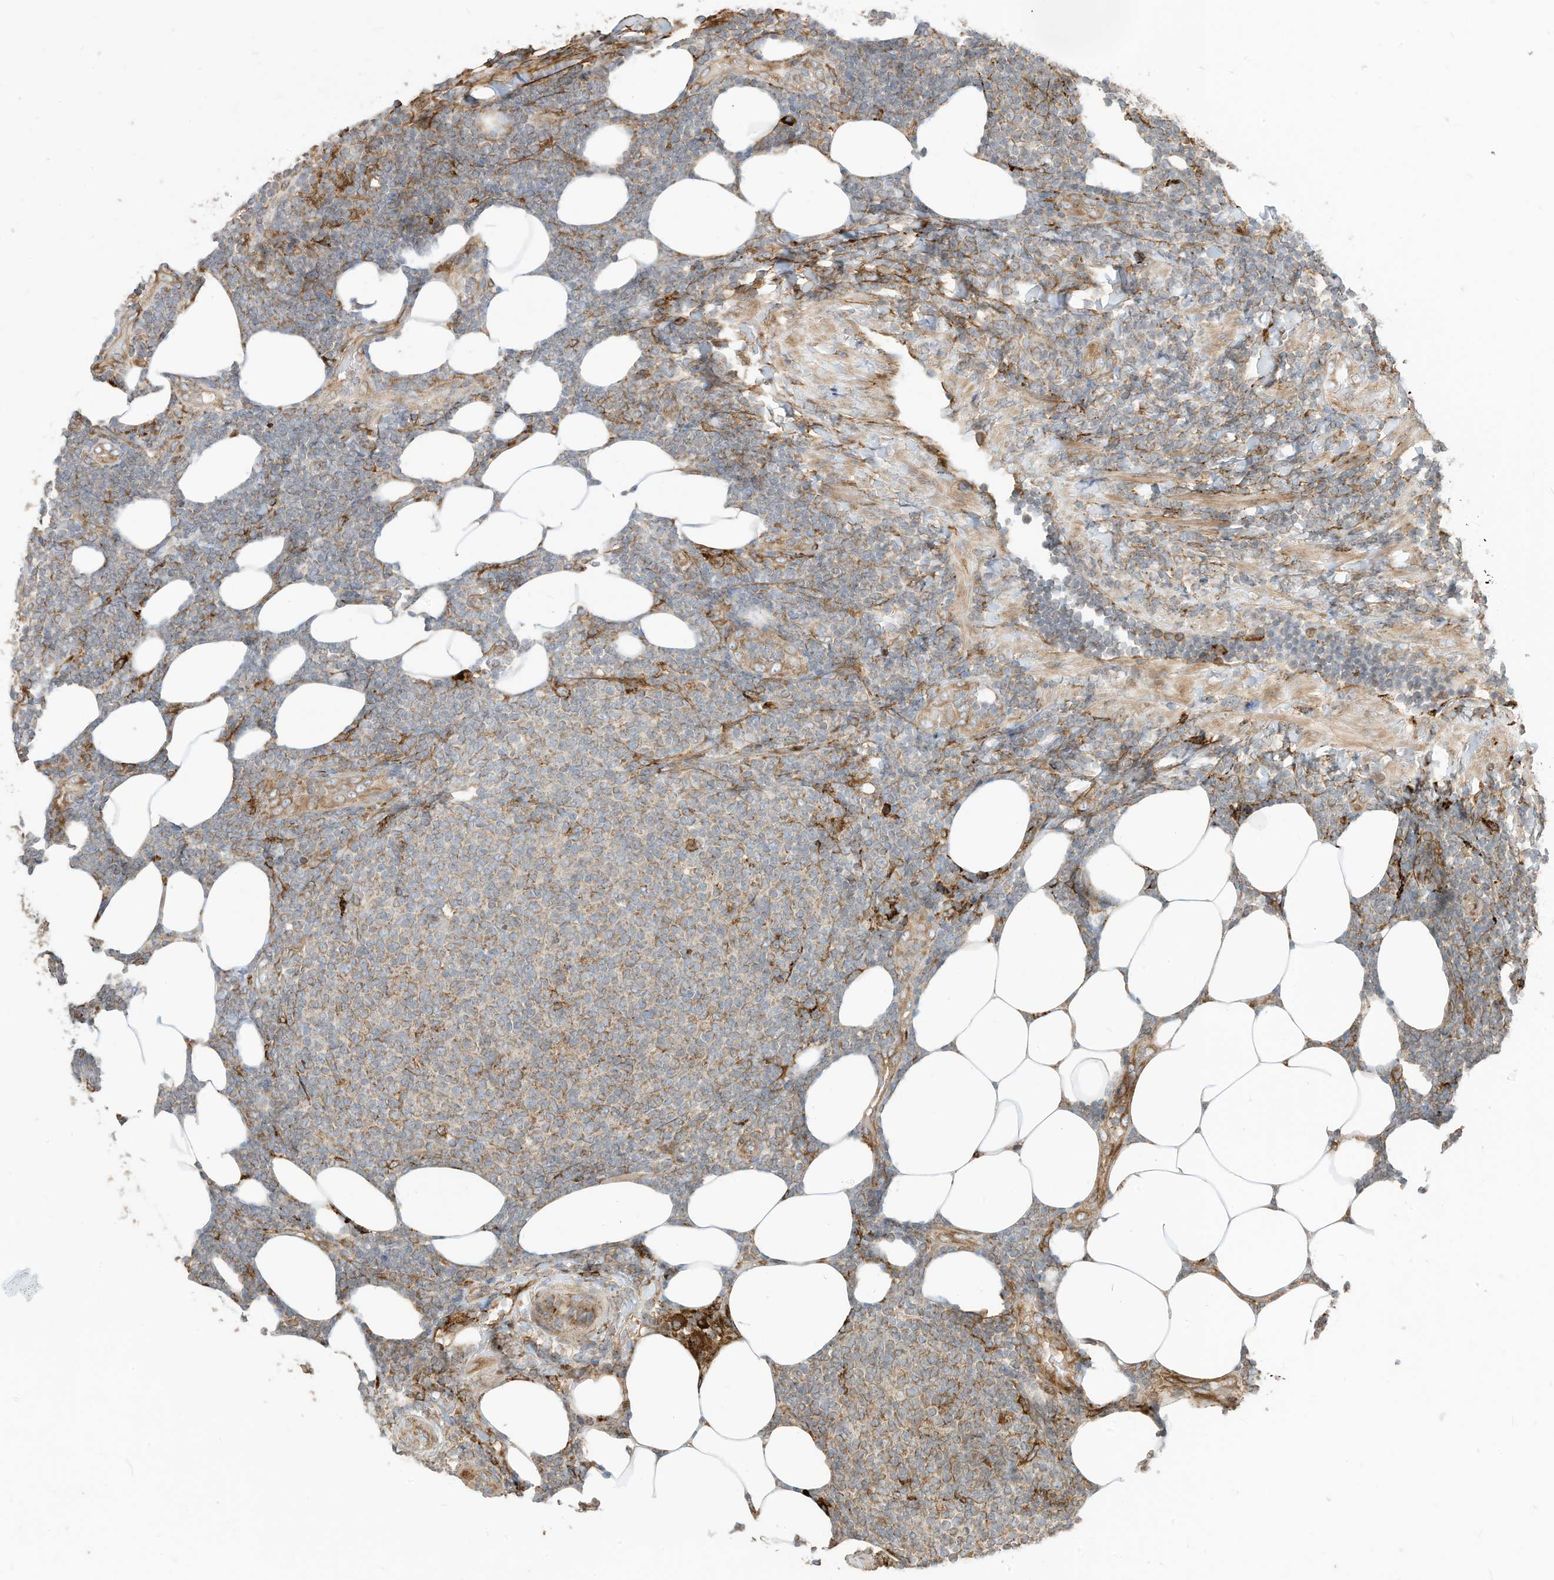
{"staining": {"intensity": "weak", "quantity": "<25%", "location": "cytoplasmic/membranous"}, "tissue": "lymphoma", "cell_type": "Tumor cells", "image_type": "cancer", "snomed": [{"axis": "morphology", "description": "Malignant lymphoma, non-Hodgkin's type, Low grade"}, {"axis": "topography", "description": "Lymph node"}], "caption": "Immunohistochemical staining of lymphoma demonstrates no significant staining in tumor cells. The staining was performed using DAB to visualize the protein expression in brown, while the nuclei were stained in blue with hematoxylin (Magnification: 20x).", "gene": "TRNAU1AP", "patient": {"sex": "male", "age": 66}}